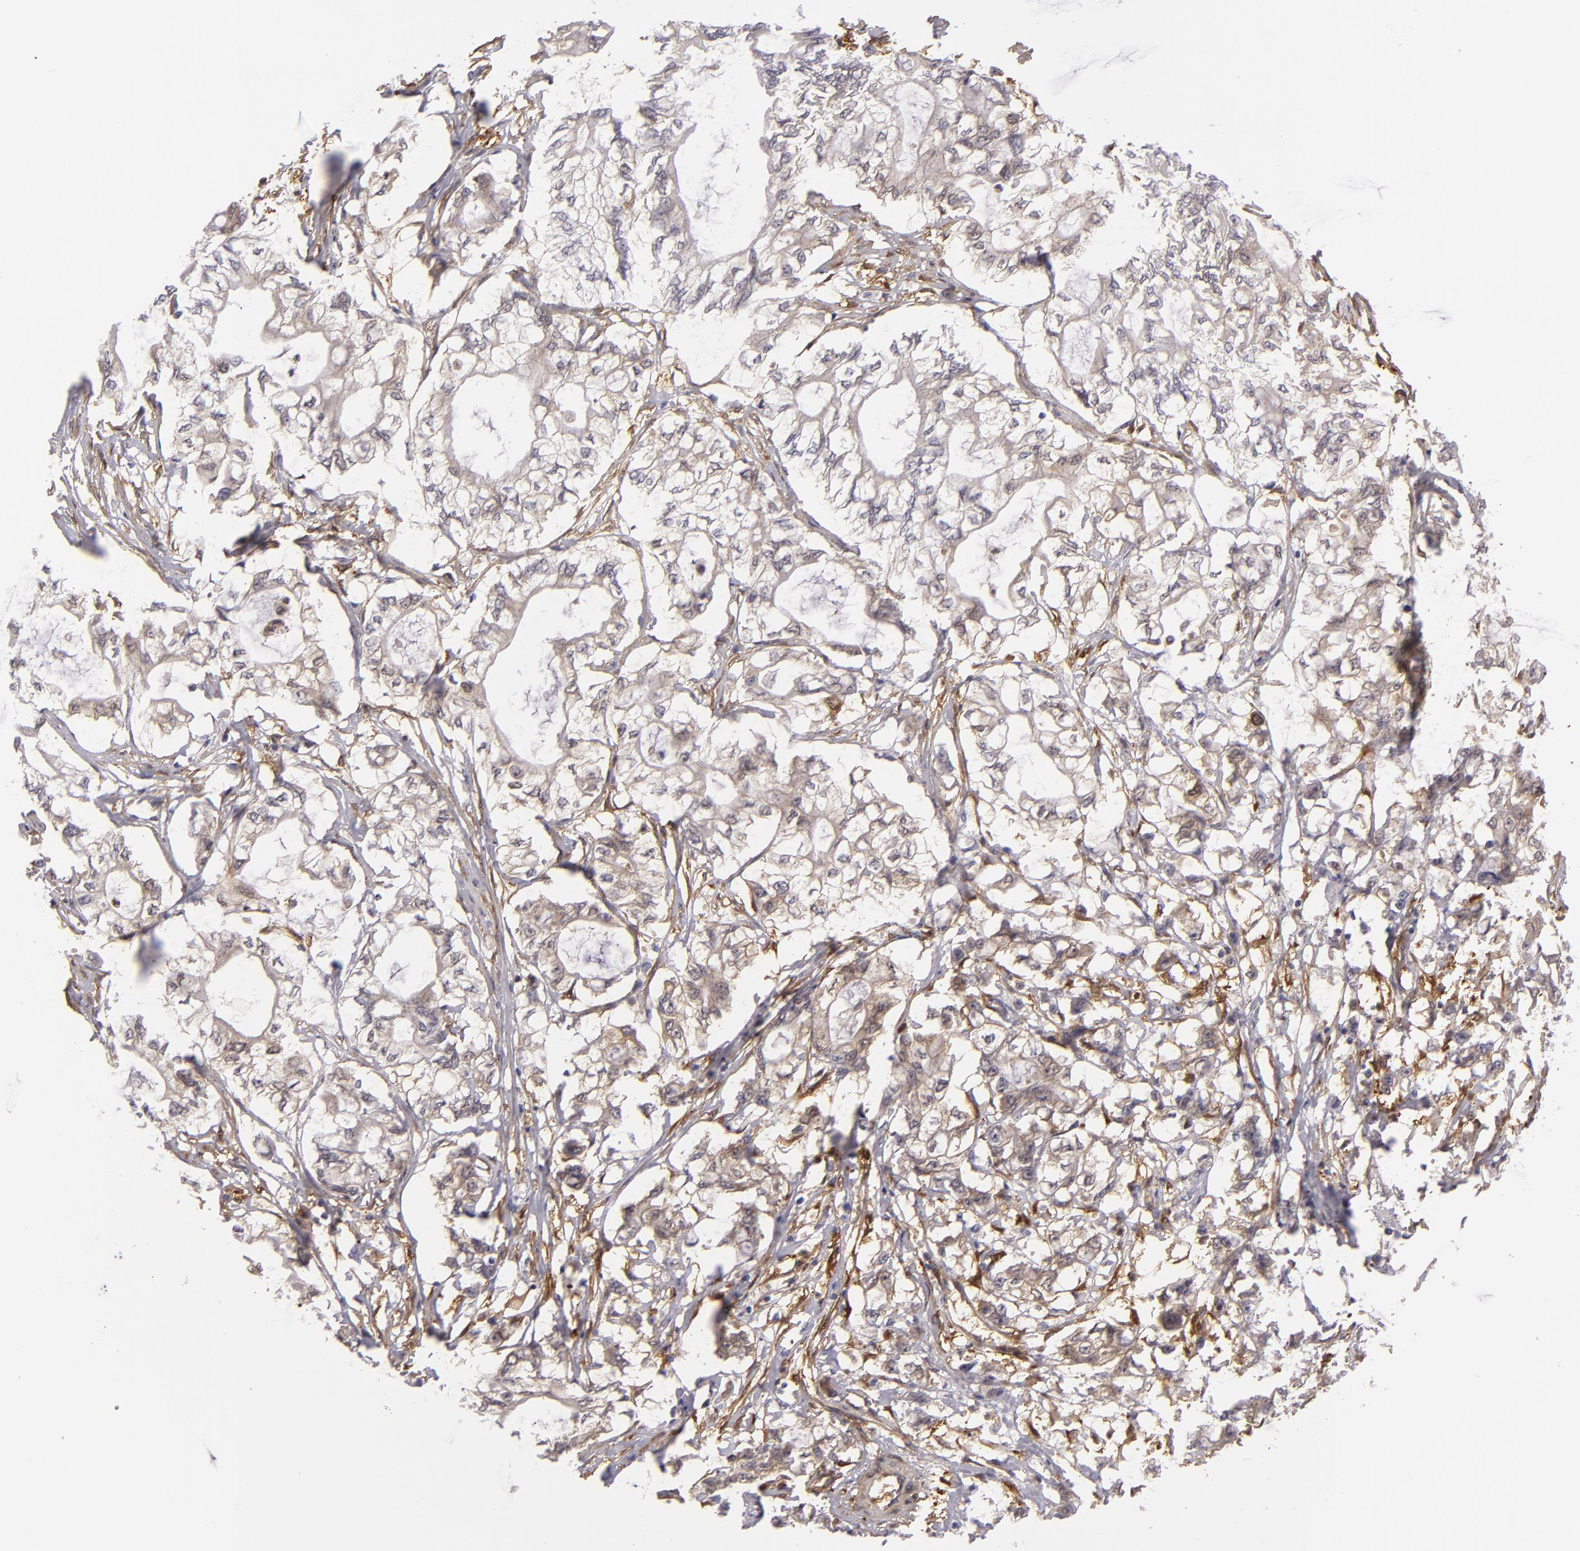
{"staining": {"intensity": "moderate", "quantity": ">75%", "location": "cytoplasmic/membranous"}, "tissue": "pancreatic cancer", "cell_type": "Tumor cells", "image_type": "cancer", "snomed": [{"axis": "morphology", "description": "Adenocarcinoma, NOS"}, {"axis": "topography", "description": "Pancreas"}], "caption": "Immunohistochemical staining of human pancreatic adenocarcinoma exhibits moderate cytoplasmic/membranous protein expression in about >75% of tumor cells.", "gene": "VCL", "patient": {"sex": "male", "age": 79}}